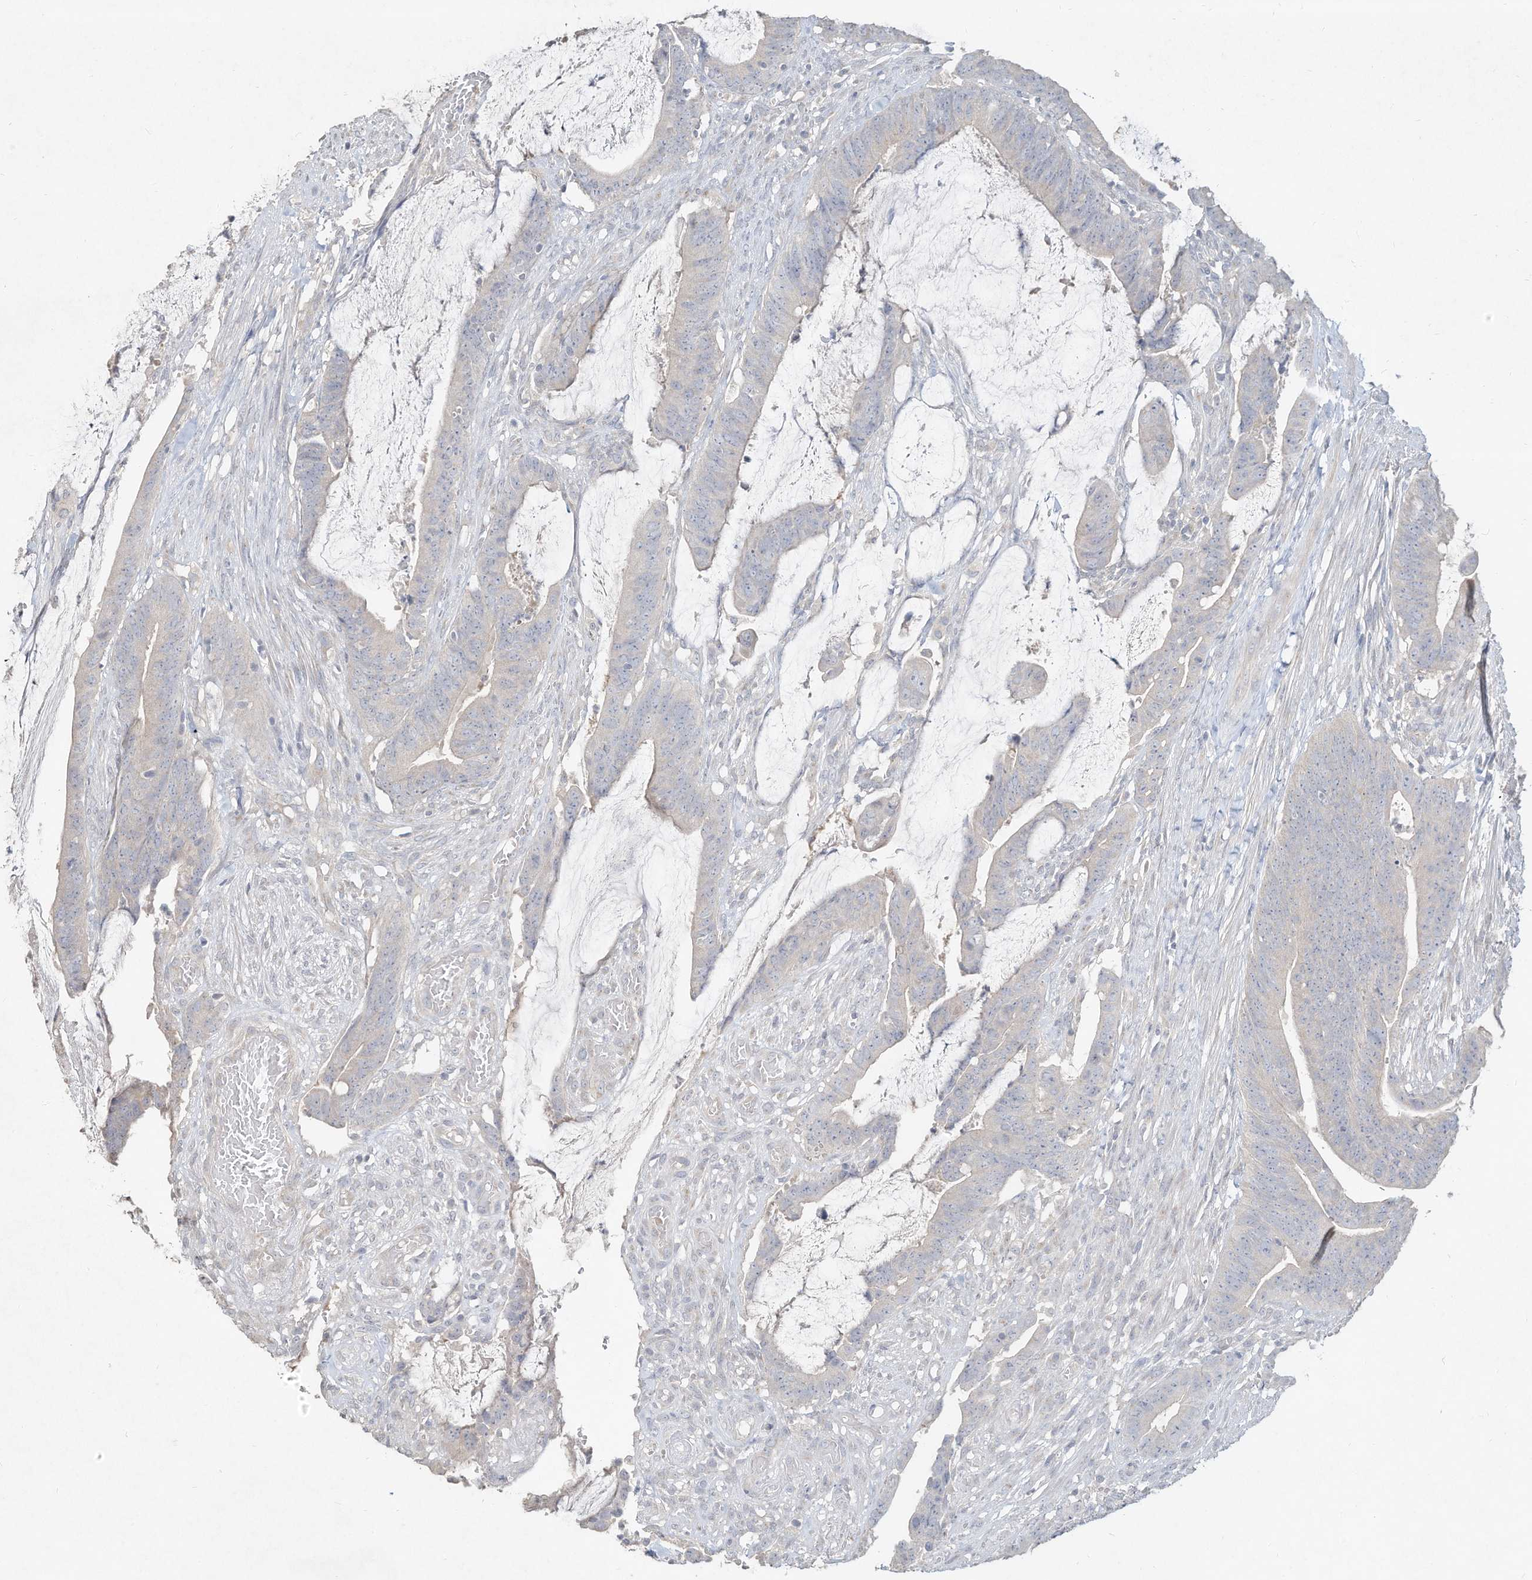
{"staining": {"intensity": "negative", "quantity": "none", "location": "none"}, "tissue": "colorectal cancer", "cell_type": "Tumor cells", "image_type": "cancer", "snomed": [{"axis": "morphology", "description": "Adenocarcinoma, NOS"}, {"axis": "topography", "description": "Rectum"}], "caption": "Adenocarcinoma (colorectal) was stained to show a protein in brown. There is no significant expression in tumor cells.", "gene": "DYNC1I2", "patient": {"sex": "female", "age": 66}}